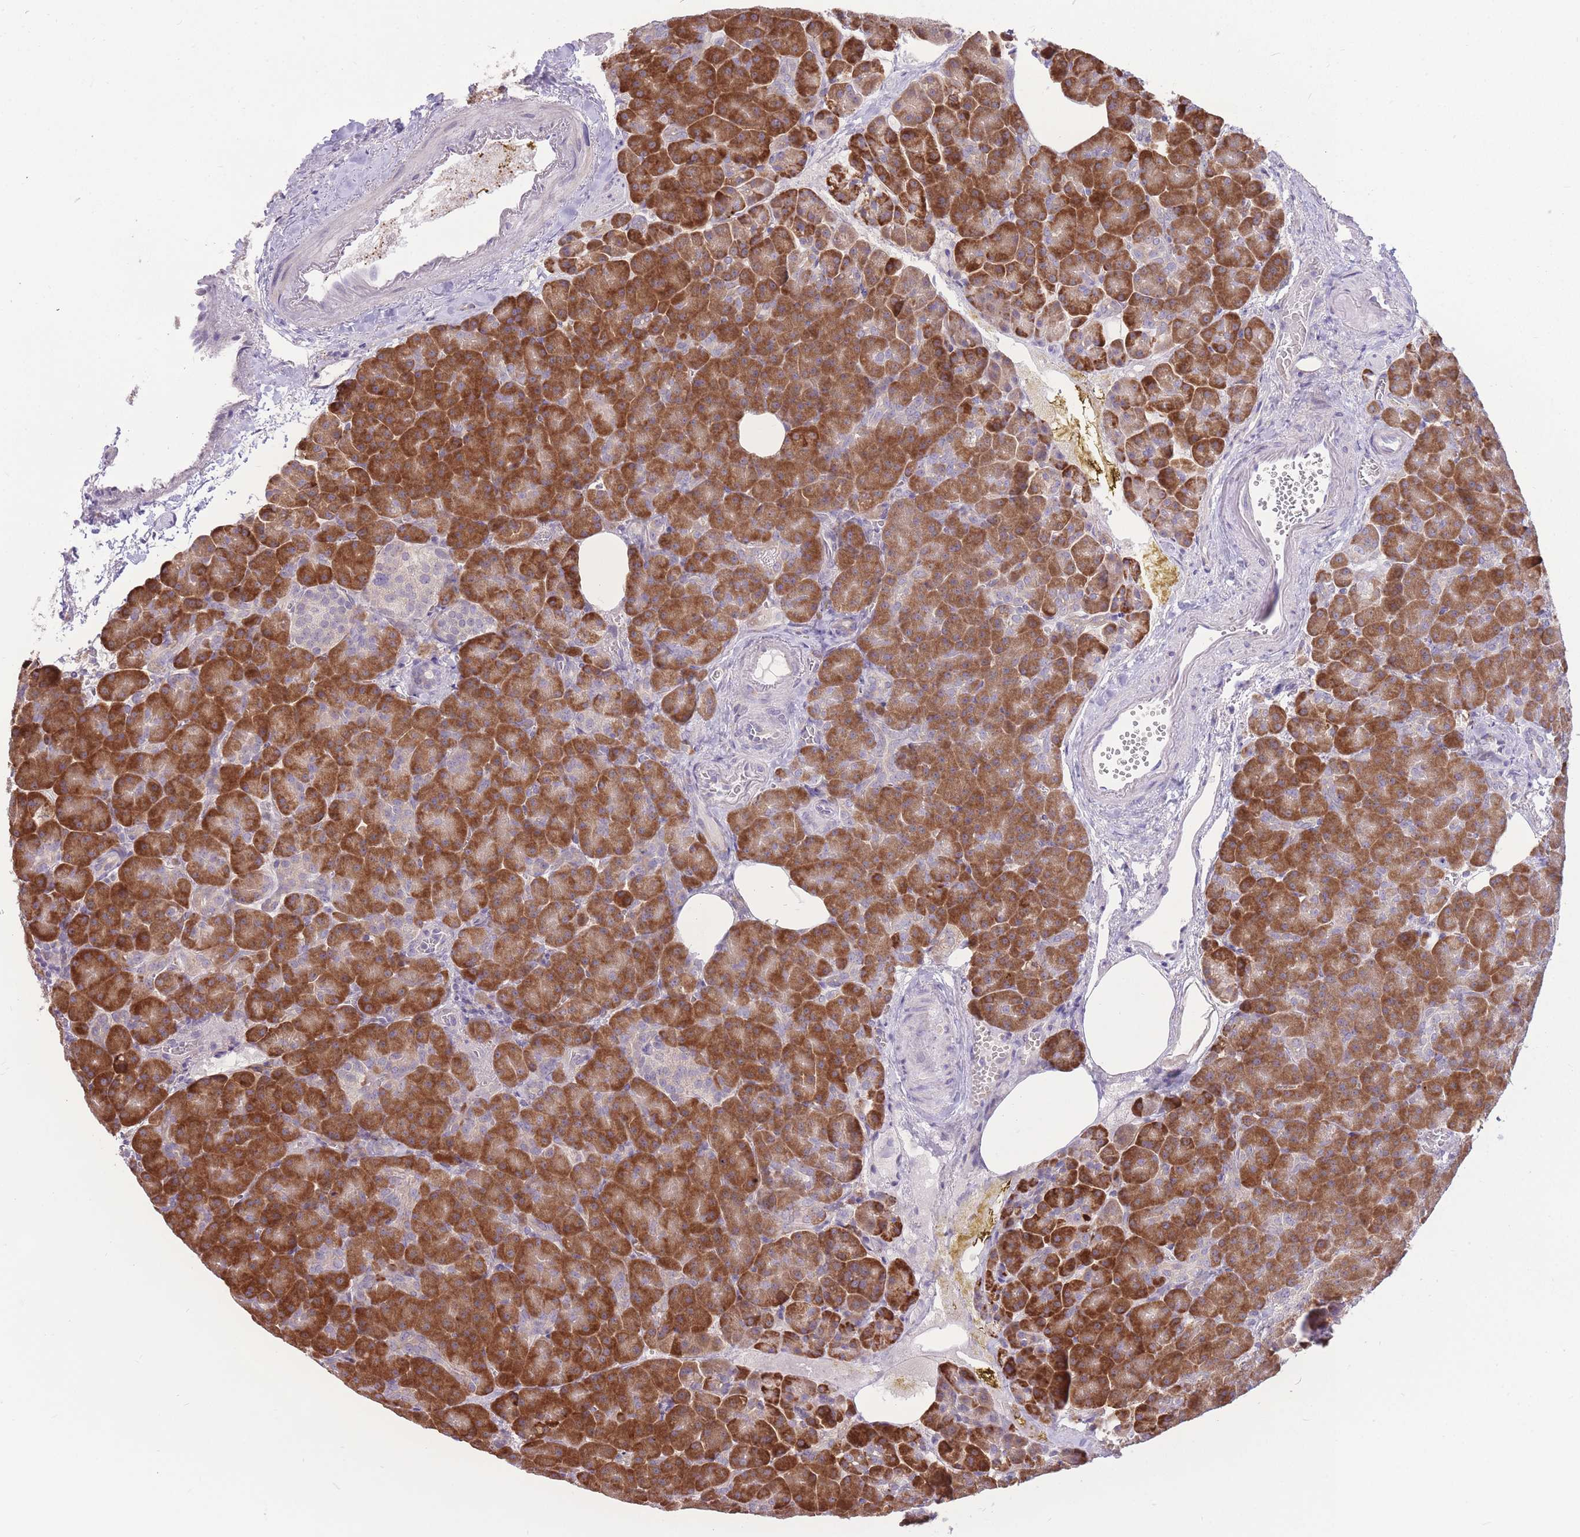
{"staining": {"intensity": "strong", "quantity": ">75%", "location": "cytoplasmic/membranous"}, "tissue": "pancreas", "cell_type": "Exocrine glandular cells", "image_type": "normal", "snomed": [{"axis": "morphology", "description": "Normal tissue, NOS"}, {"axis": "topography", "description": "Pancreas"}], "caption": "A brown stain shows strong cytoplasmic/membranous expression of a protein in exocrine glandular cells of benign human pancreas.", "gene": "TRAPPC5", "patient": {"sex": "female", "age": 74}}